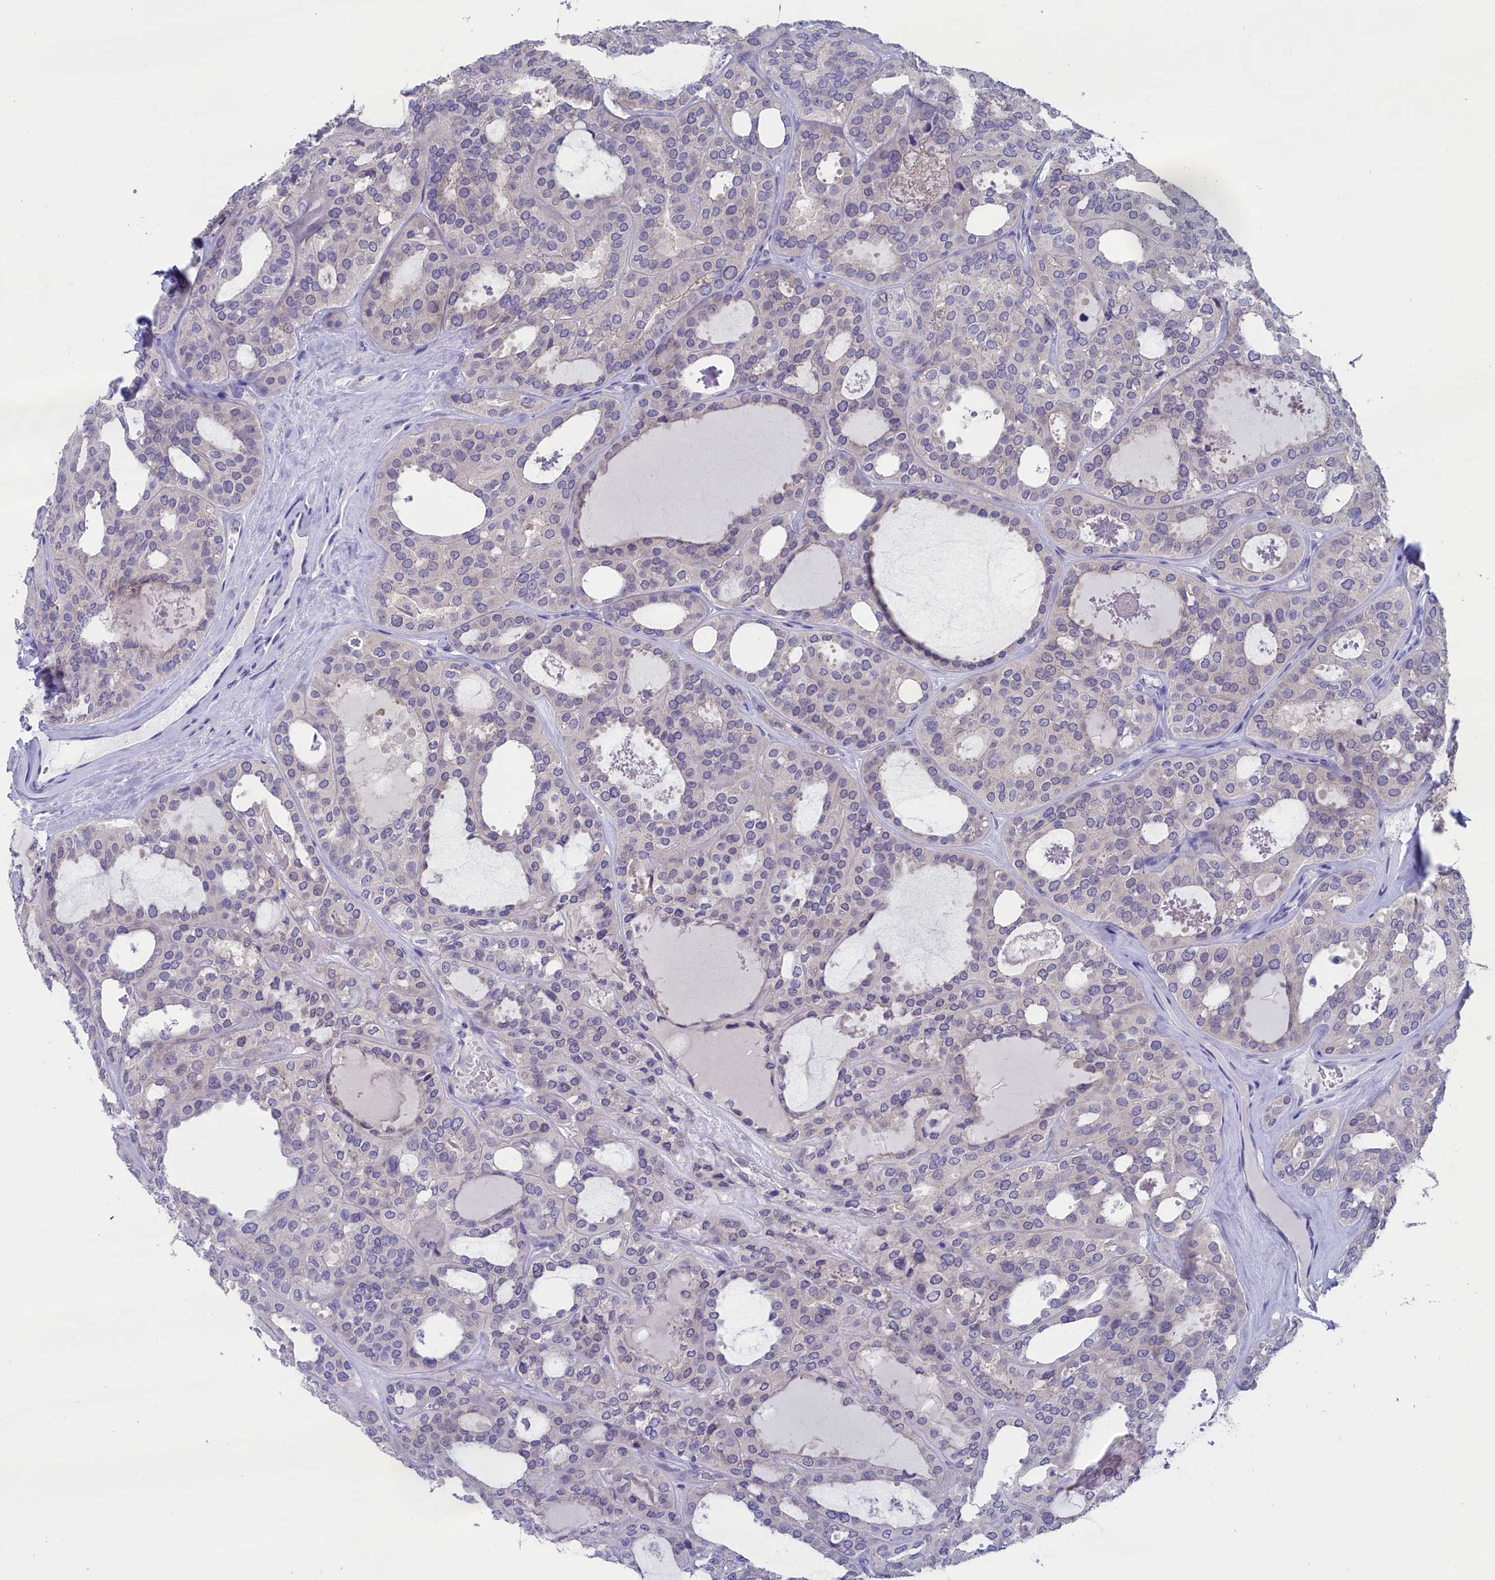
{"staining": {"intensity": "negative", "quantity": "none", "location": "none"}, "tissue": "thyroid cancer", "cell_type": "Tumor cells", "image_type": "cancer", "snomed": [{"axis": "morphology", "description": "Follicular adenoma carcinoma, NOS"}, {"axis": "topography", "description": "Thyroid gland"}], "caption": "Image shows no protein expression in tumor cells of thyroid follicular adenoma carcinoma tissue. The staining is performed using DAB brown chromogen with nuclei counter-stained in using hematoxylin.", "gene": "VPS35L", "patient": {"sex": "male", "age": 75}}